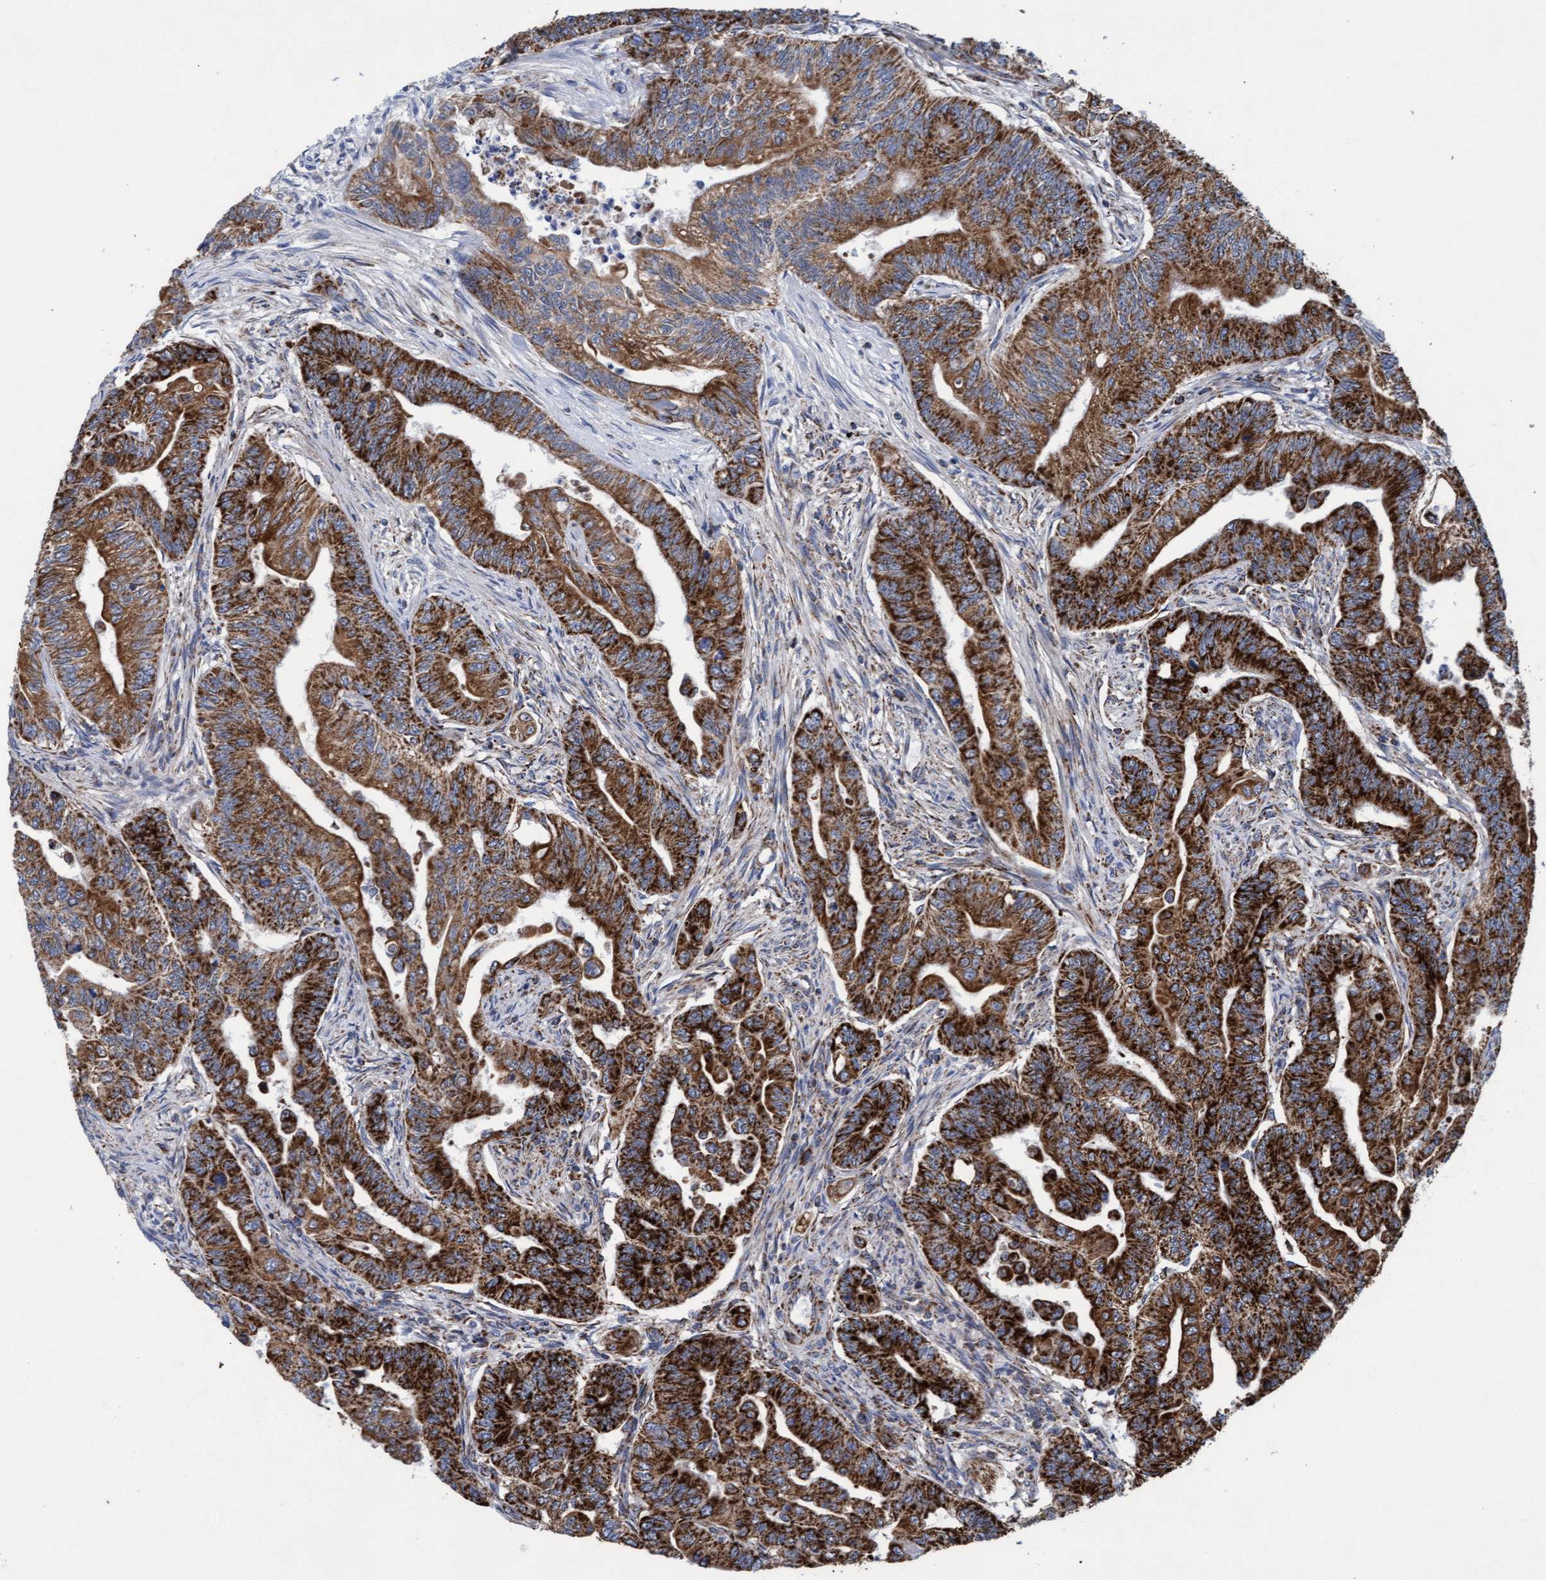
{"staining": {"intensity": "strong", "quantity": ">75%", "location": "cytoplasmic/membranous"}, "tissue": "colorectal cancer", "cell_type": "Tumor cells", "image_type": "cancer", "snomed": [{"axis": "morphology", "description": "Adenoma, NOS"}, {"axis": "morphology", "description": "Adenocarcinoma, NOS"}, {"axis": "topography", "description": "Colon"}], "caption": "Protein expression analysis of human colorectal adenocarcinoma reveals strong cytoplasmic/membranous positivity in approximately >75% of tumor cells. The protein is stained brown, and the nuclei are stained in blue (DAB (3,3'-diaminobenzidine) IHC with brightfield microscopy, high magnification).", "gene": "MRPL38", "patient": {"sex": "male", "age": 79}}